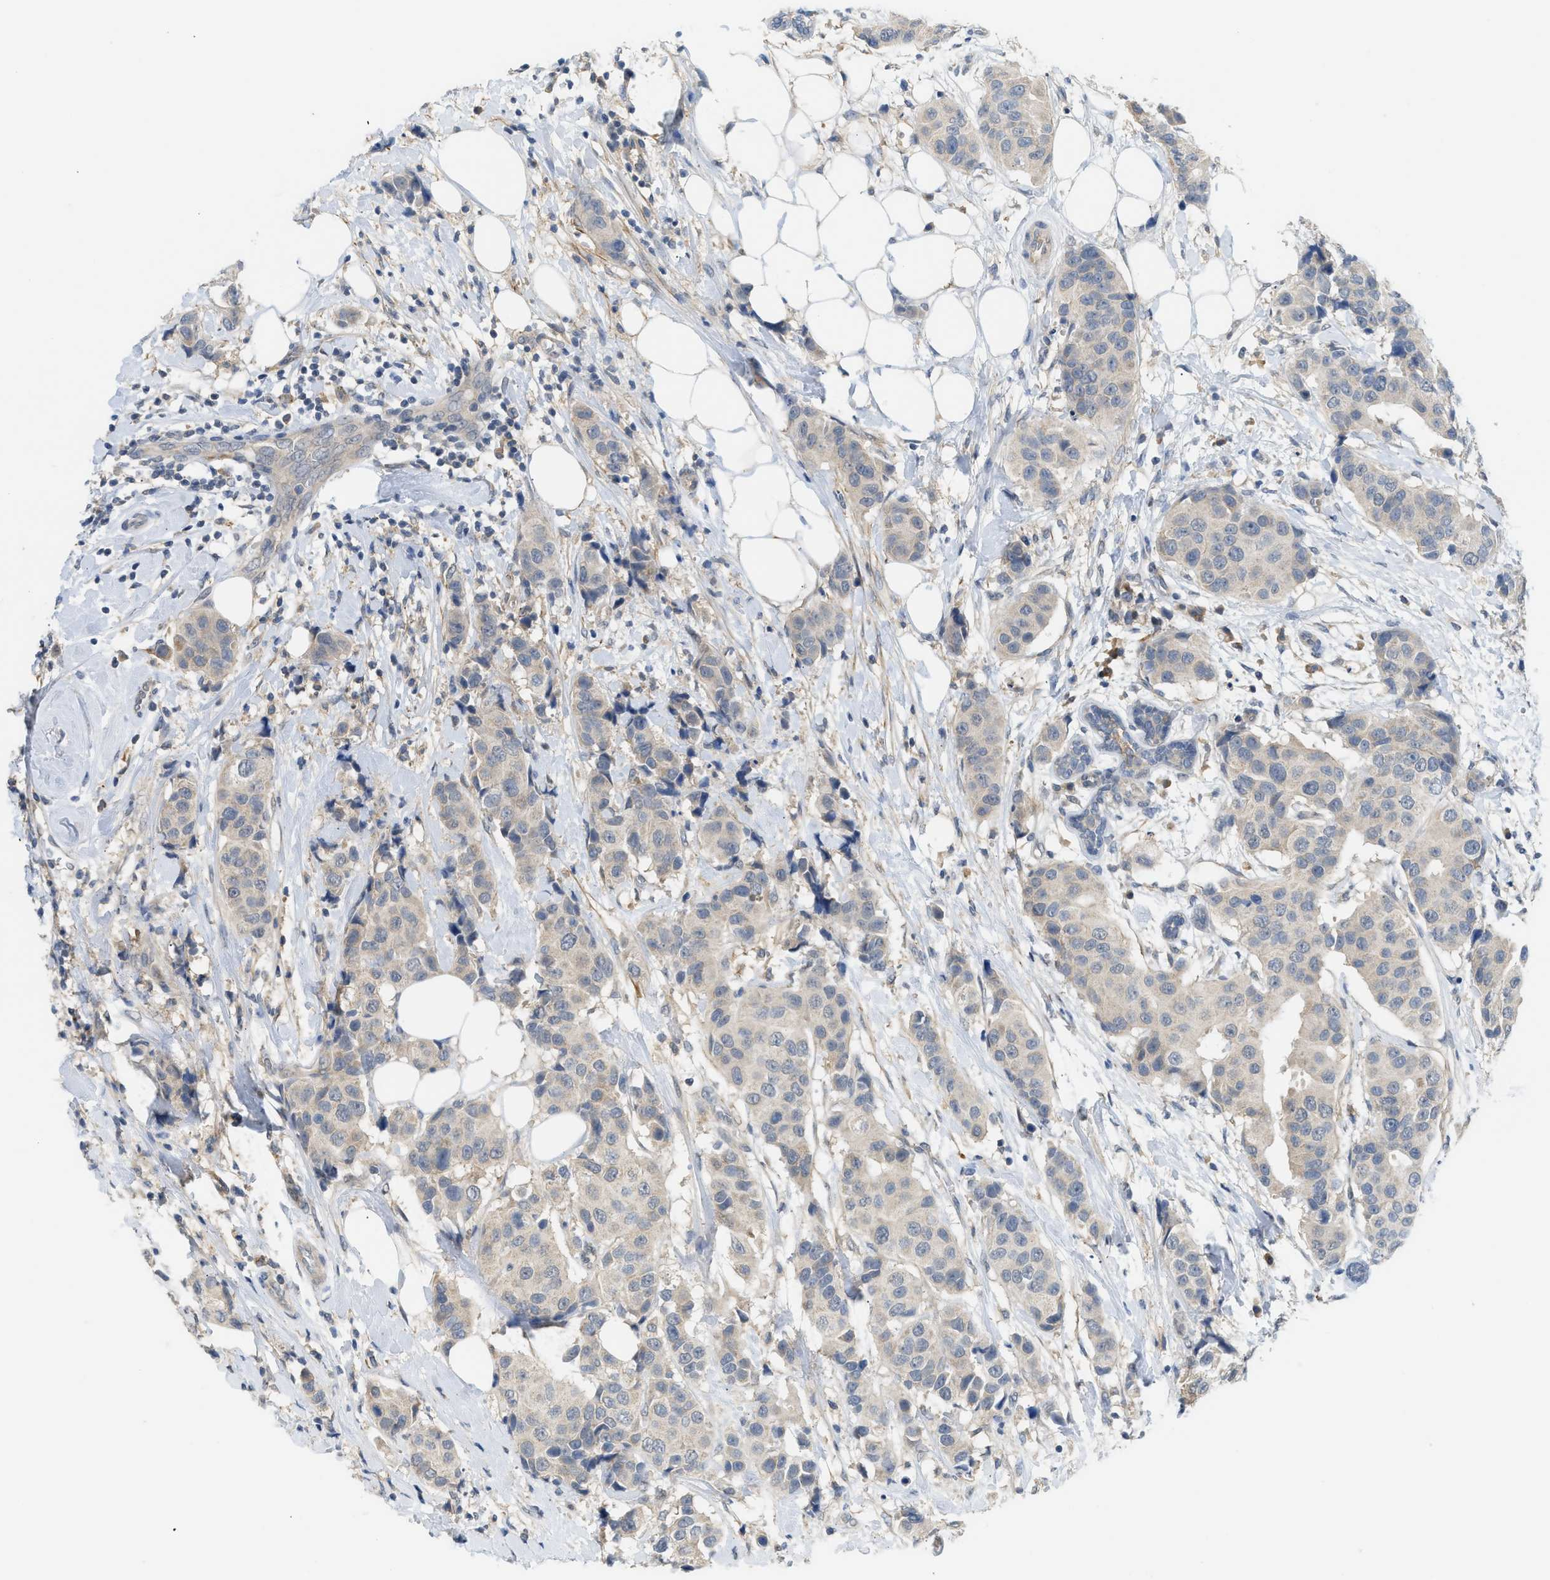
{"staining": {"intensity": "negative", "quantity": "none", "location": "none"}, "tissue": "breast cancer", "cell_type": "Tumor cells", "image_type": "cancer", "snomed": [{"axis": "morphology", "description": "Normal tissue, NOS"}, {"axis": "morphology", "description": "Duct carcinoma"}, {"axis": "topography", "description": "Breast"}], "caption": "Immunohistochemistry (IHC) photomicrograph of breast cancer stained for a protein (brown), which reveals no staining in tumor cells.", "gene": "RHBDF2", "patient": {"sex": "female", "age": 39}}